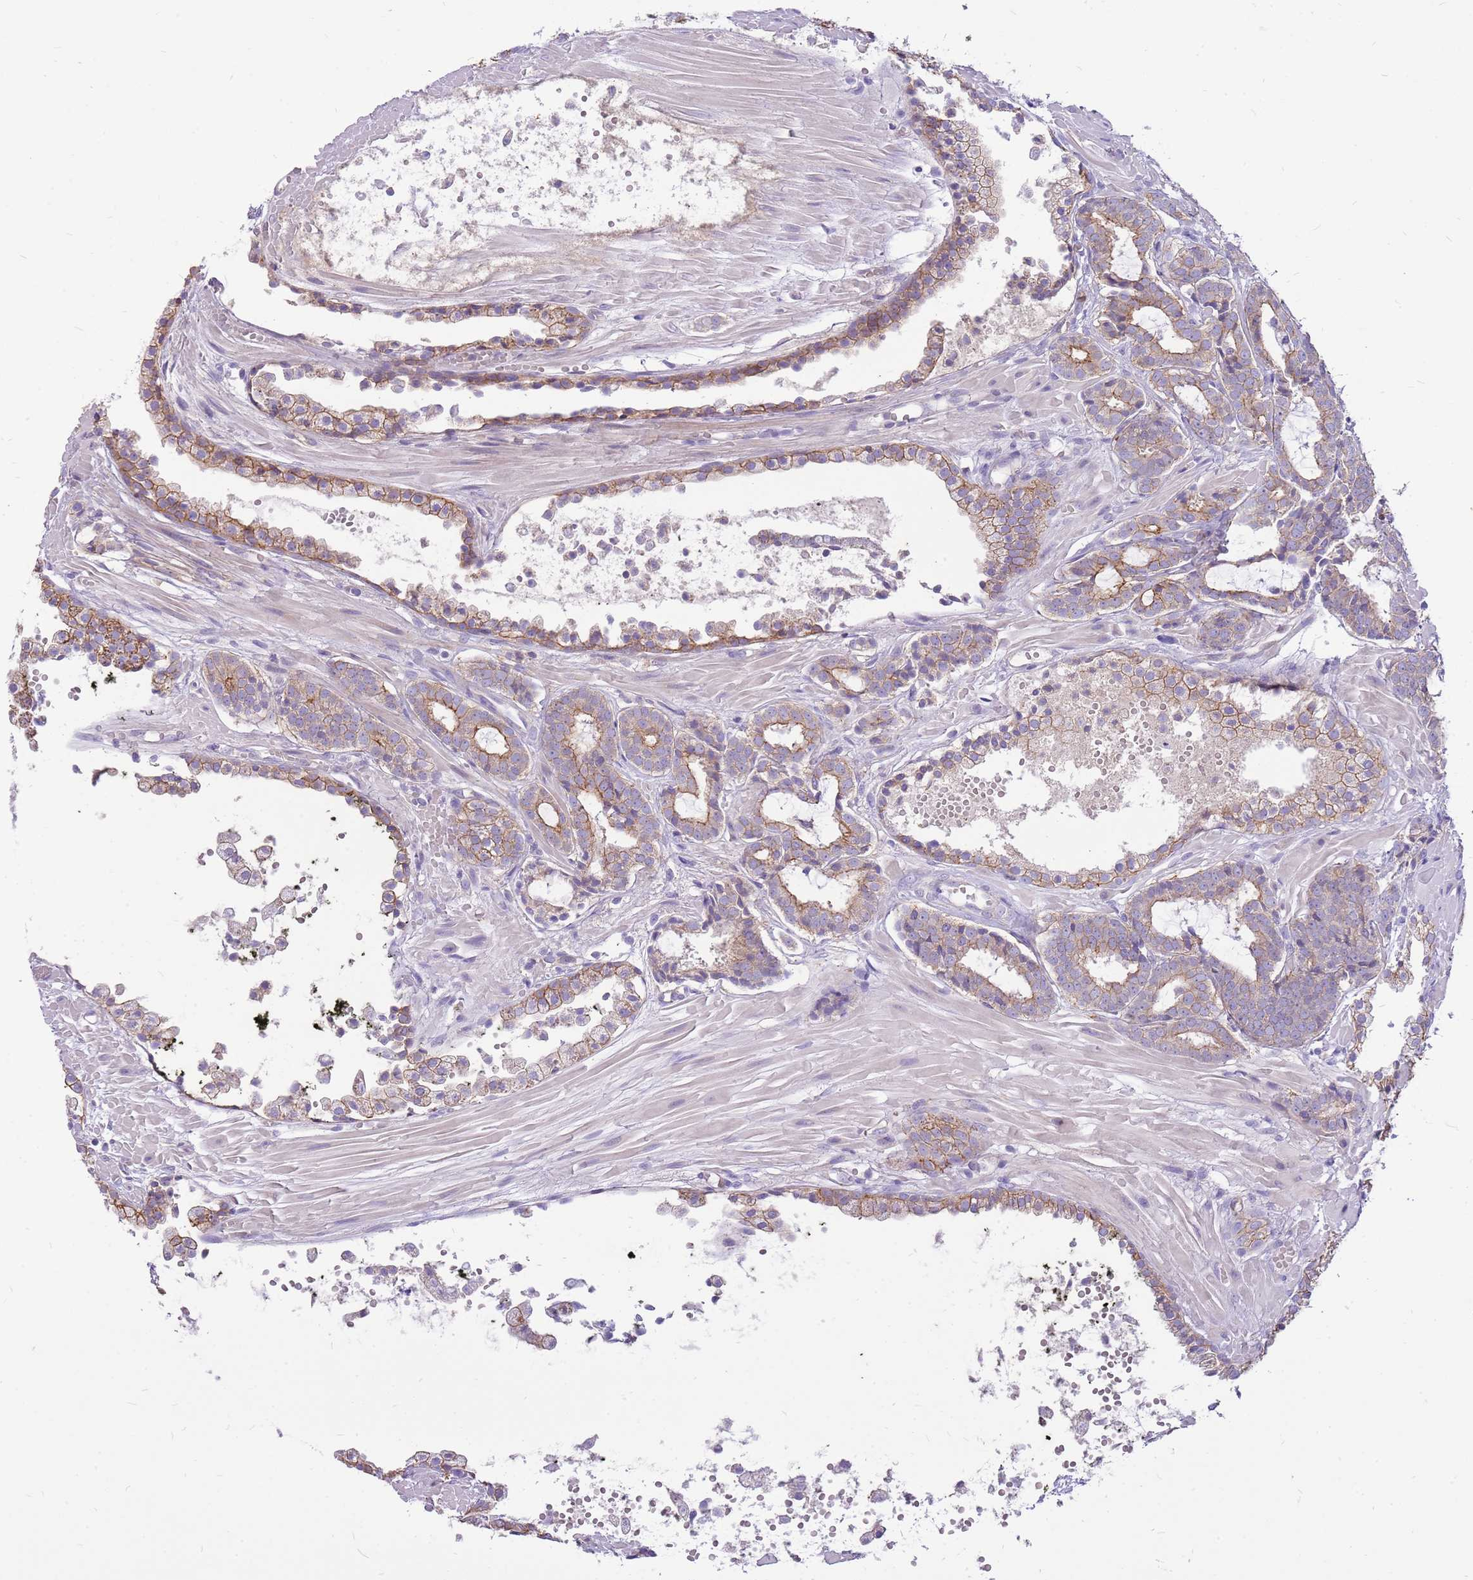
{"staining": {"intensity": "moderate", "quantity": "<25%", "location": "cytoplasmic/membranous"}, "tissue": "prostate cancer", "cell_type": "Tumor cells", "image_type": "cancer", "snomed": [{"axis": "morphology", "description": "Adenocarcinoma, High grade"}, {"axis": "topography", "description": "Prostate"}], "caption": "Immunohistochemistry (IHC) photomicrograph of neoplastic tissue: human prostate cancer (high-grade adenocarcinoma) stained using immunohistochemistry exhibits low levels of moderate protein expression localized specifically in the cytoplasmic/membranous of tumor cells, appearing as a cytoplasmic/membranous brown color.", "gene": "WDR90", "patient": {"sex": "male", "age": 71}}